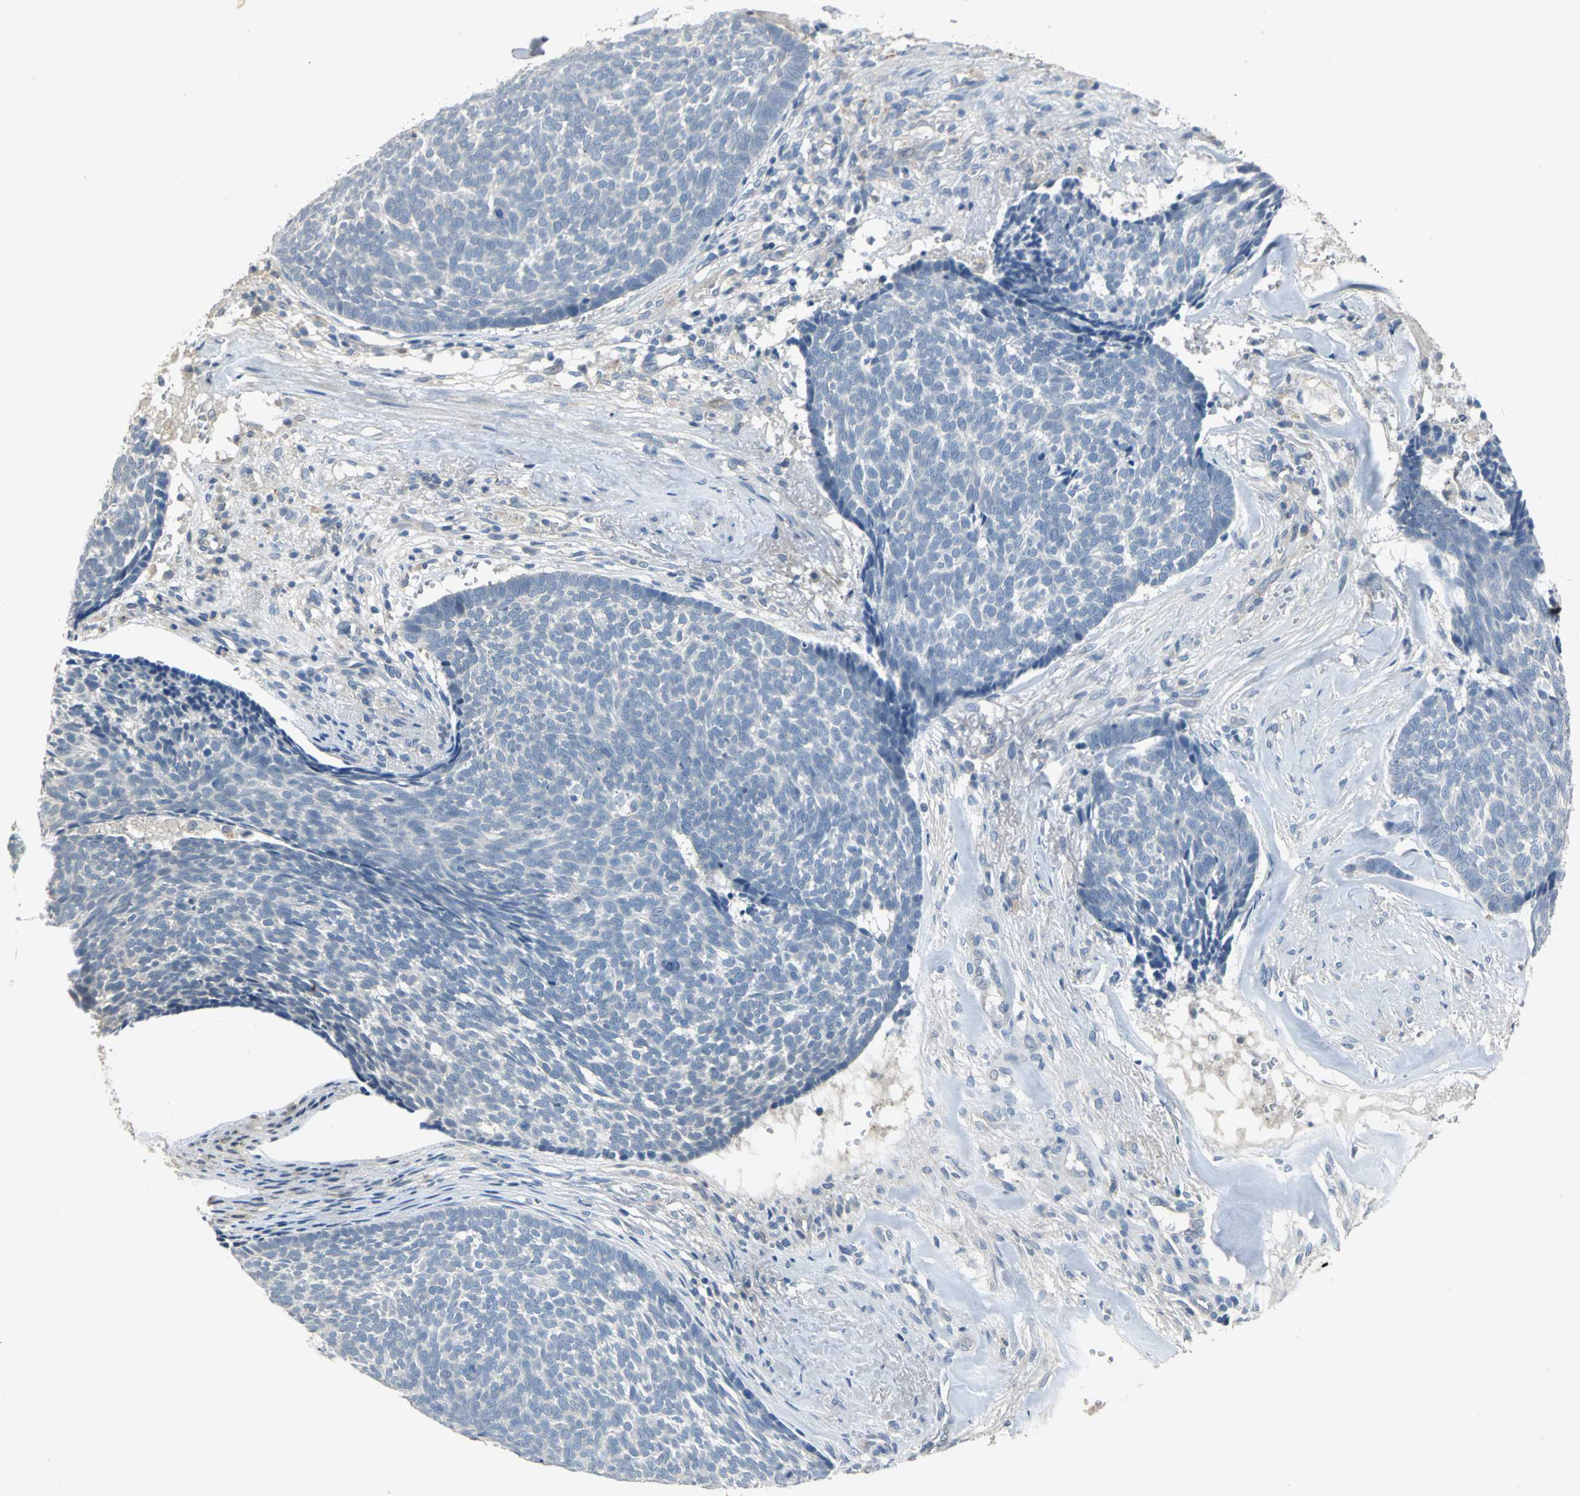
{"staining": {"intensity": "negative", "quantity": "none", "location": "none"}, "tissue": "skin cancer", "cell_type": "Tumor cells", "image_type": "cancer", "snomed": [{"axis": "morphology", "description": "Basal cell carcinoma"}, {"axis": "topography", "description": "Skin"}], "caption": "This image is of basal cell carcinoma (skin) stained with immunohistochemistry (IHC) to label a protein in brown with the nuclei are counter-stained blue. There is no positivity in tumor cells.", "gene": "IL17RB", "patient": {"sex": "male", "age": 84}}